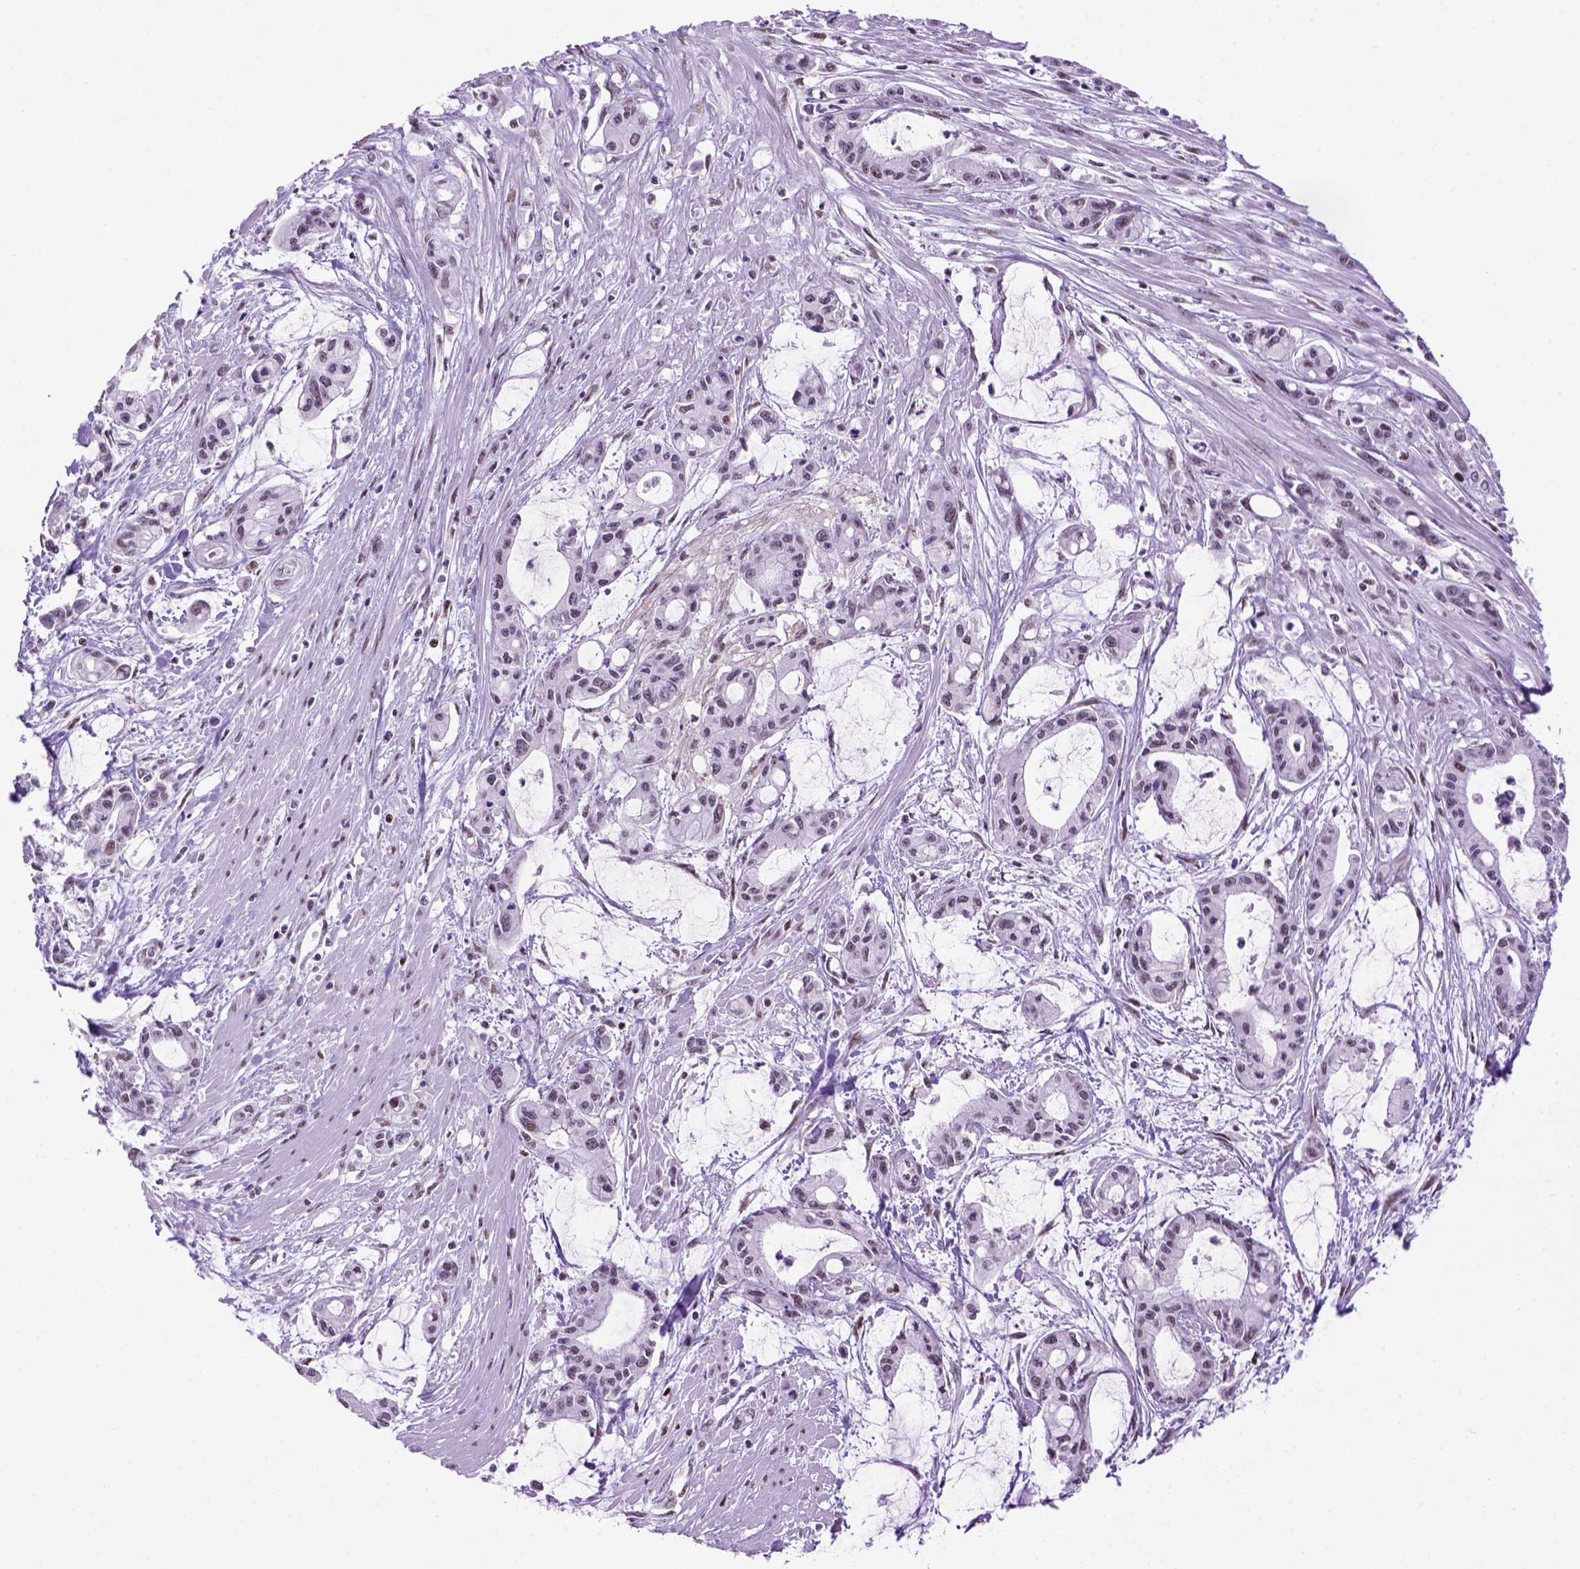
{"staining": {"intensity": "weak", "quantity": "<25%", "location": "nuclear"}, "tissue": "pancreatic cancer", "cell_type": "Tumor cells", "image_type": "cancer", "snomed": [{"axis": "morphology", "description": "Adenocarcinoma, NOS"}, {"axis": "topography", "description": "Pancreas"}], "caption": "High magnification brightfield microscopy of pancreatic adenocarcinoma stained with DAB (3,3'-diaminobenzidine) (brown) and counterstained with hematoxylin (blue): tumor cells show no significant expression.", "gene": "TBPL1", "patient": {"sex": "male", "age": 48}}